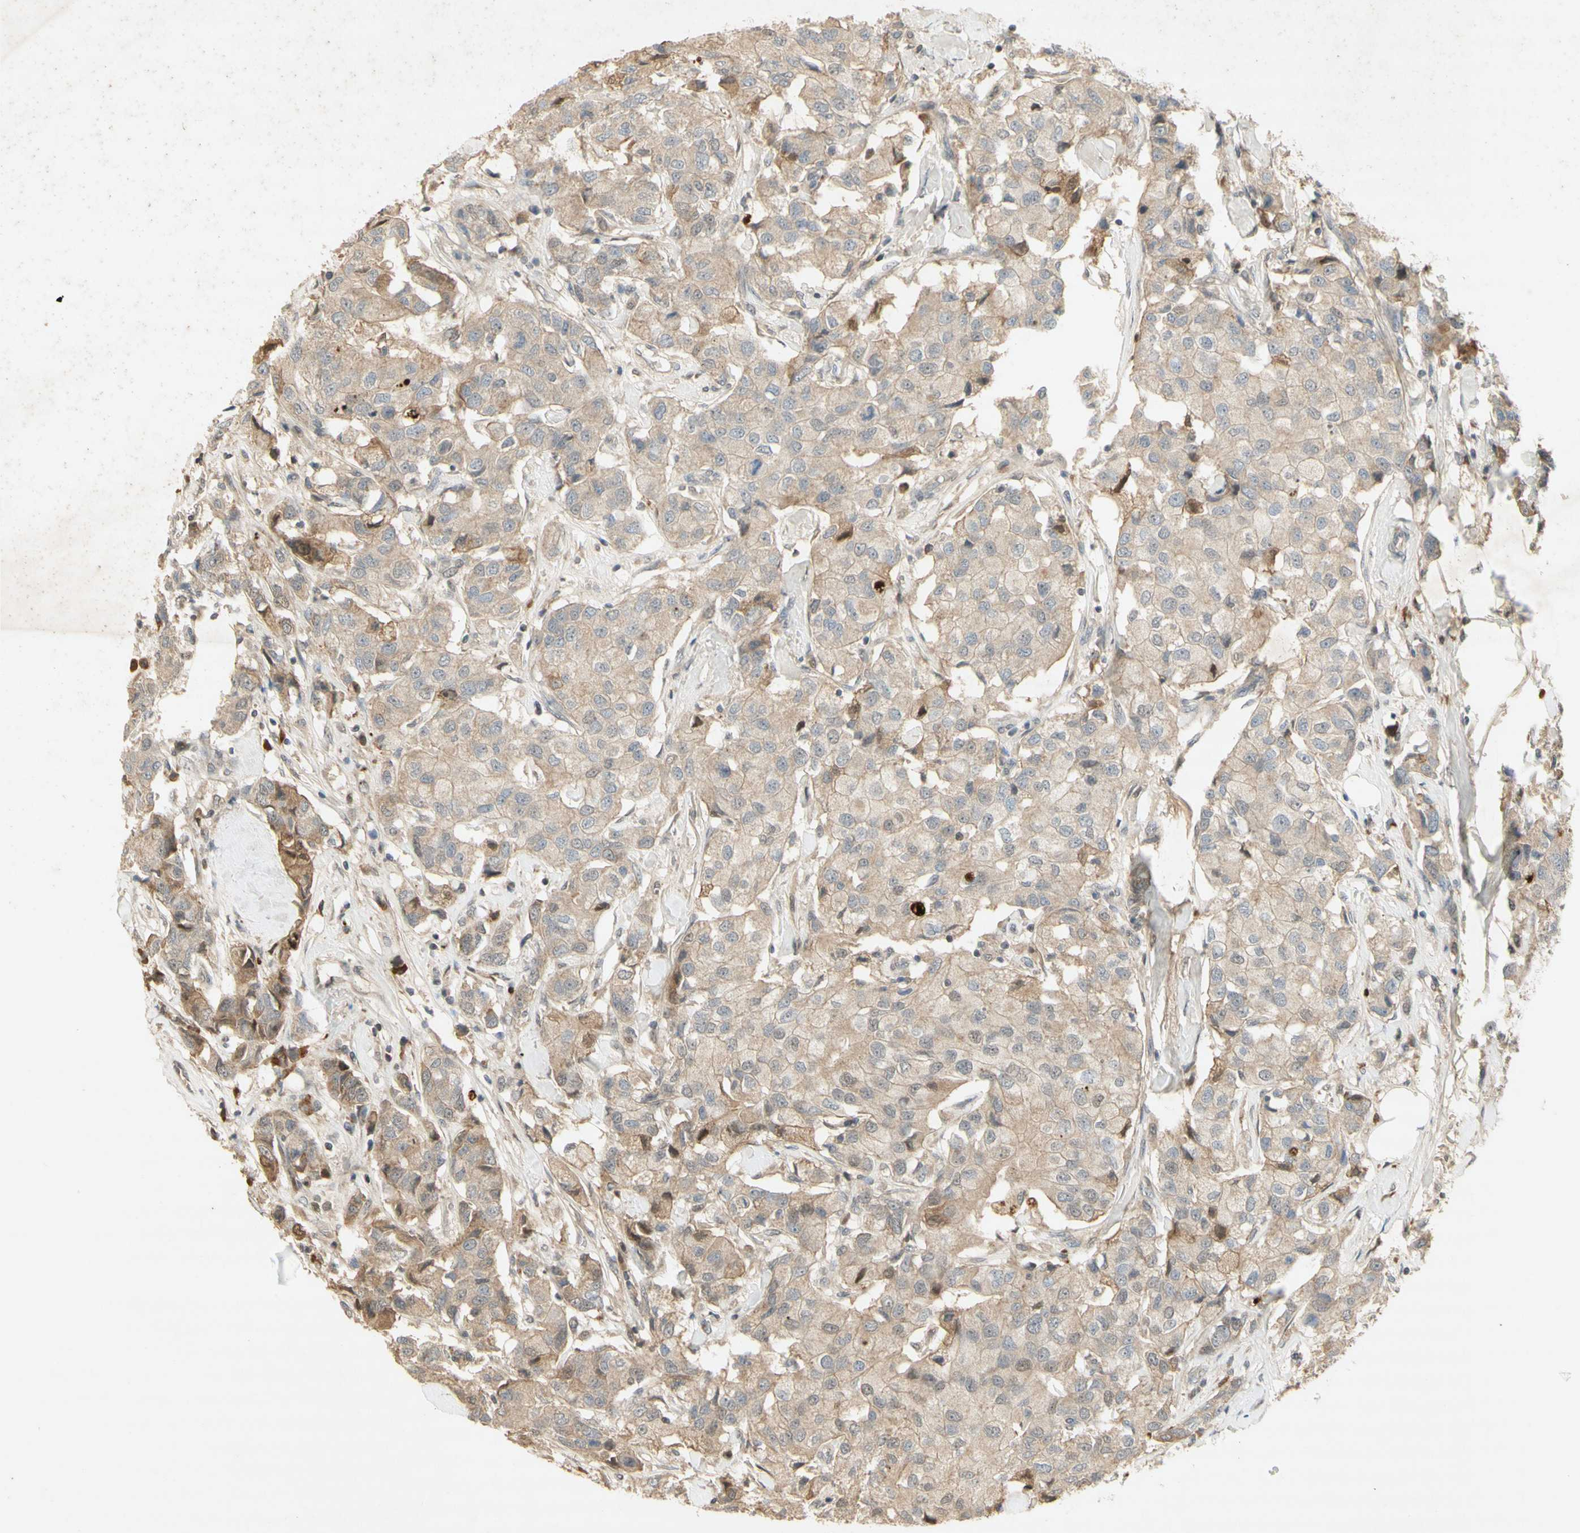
{"staining": {"intensity": "weak", "quantity": "<25%", "location": "cytoplasmic/membranous"}, "tissue": "breast cancer", "cell_type": "Tumor cells", "image_type": "cancer", "snomed": [{"axis": "morphology", "description": "Duct carcinoma"}, {"axis": "topography", "description": "Breast"}], "caption": "Tumor cells are negative for protein expression in human breast cancer.", "gene": "NRG4", "patient": {"sex": "female", "age": 80}}